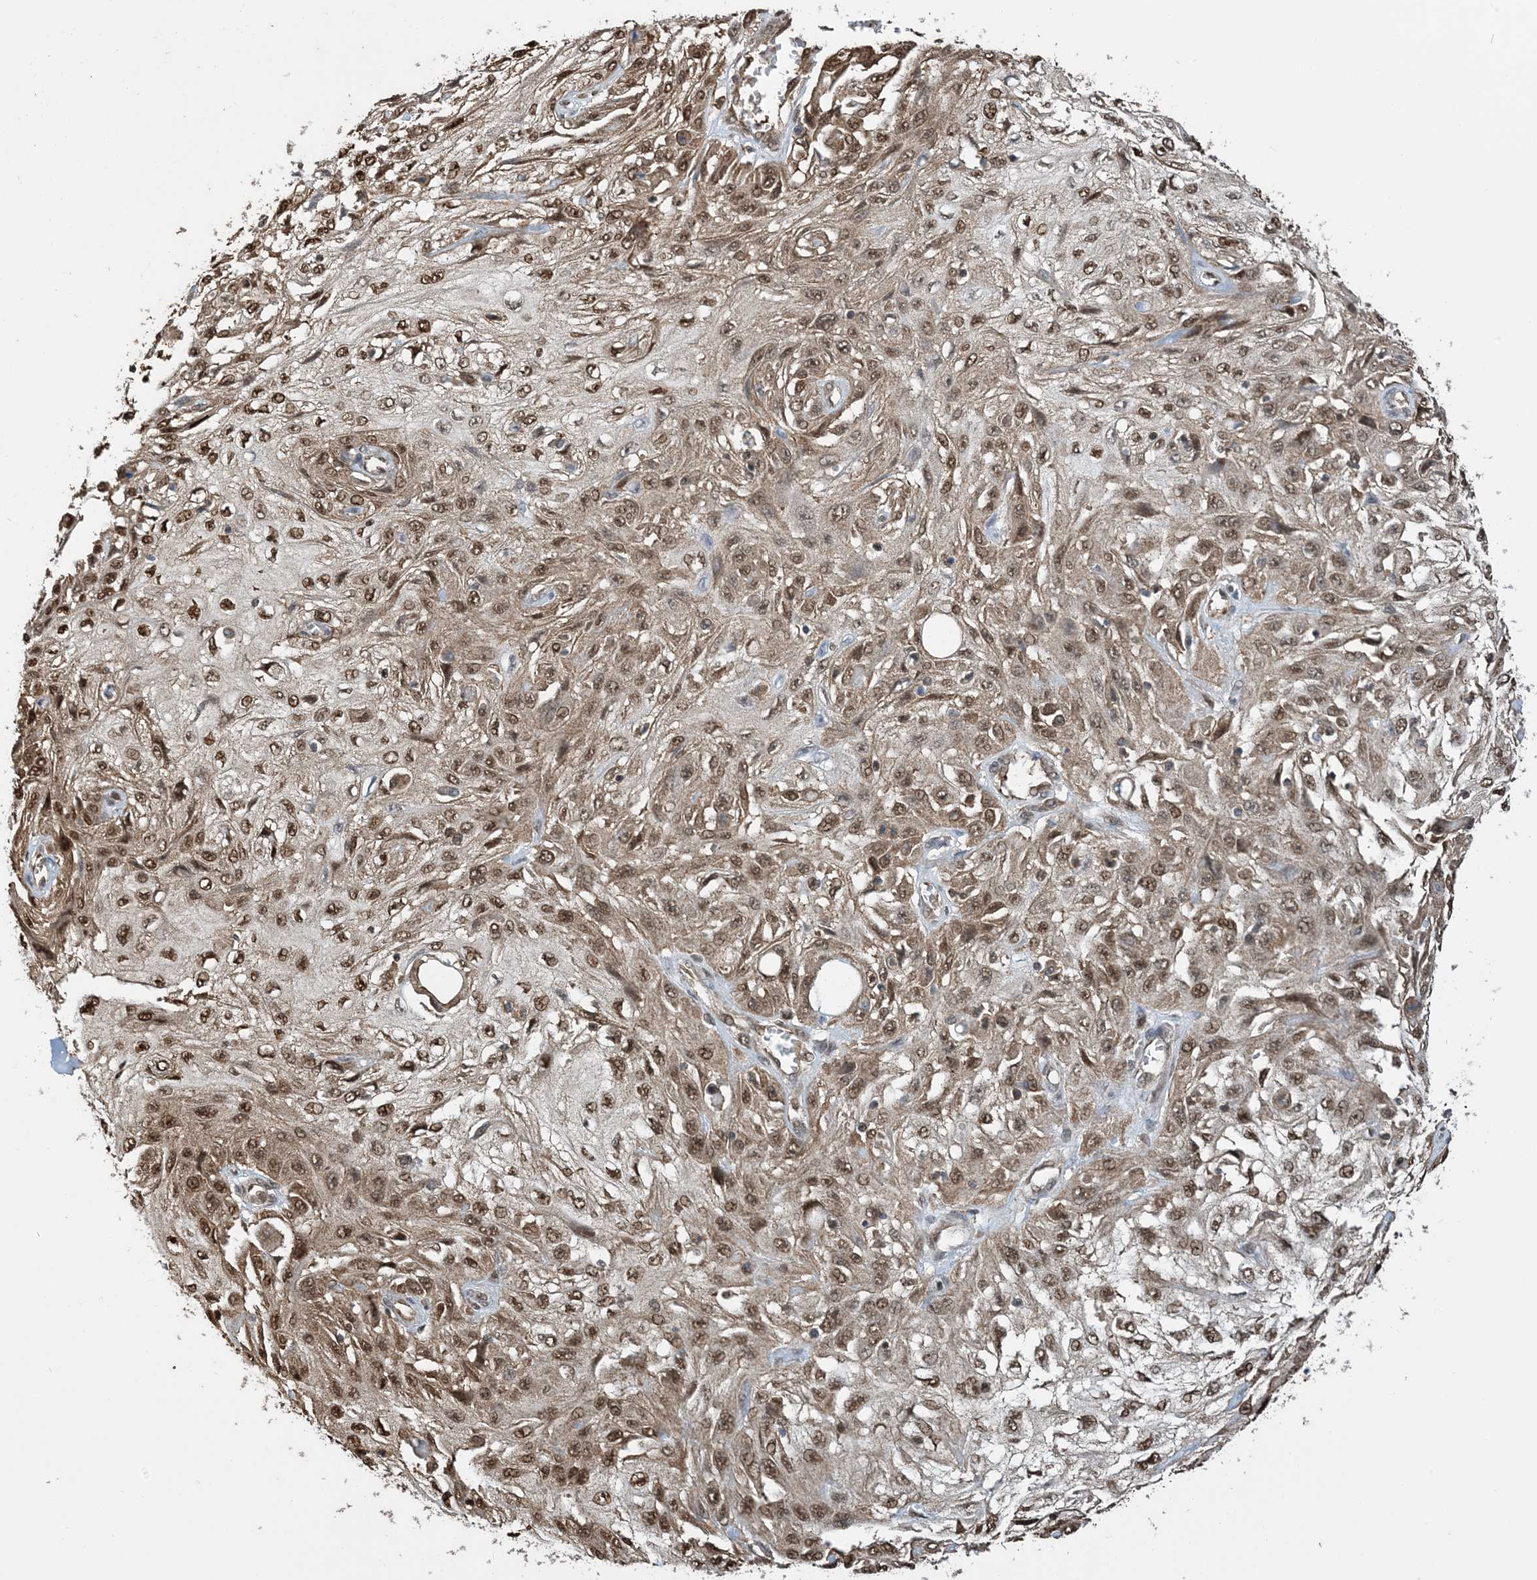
{"staining": {"intensity": "moderate", "quantity": ">75%", "location": "cytoplasmic/membranous,nuclear"}, "tissue": "skin cancer", "cell_type": "Tumor cells", "image_type": "cancer", "snomed": [{"axis": "morphology", "description": "Squamous cell carcinoma, NOS"}, {"axis": "topography", "description": "Skin"}], "caption": "The image displays staining of skin cancer (squamous cell carcinoma), revealing moderate cytoplasmic/membranous and nuclear protein positivity (brown color) within tumor cells.", "gene": "HSPA1A", "patient": {"sex": "male", "age": 75}}